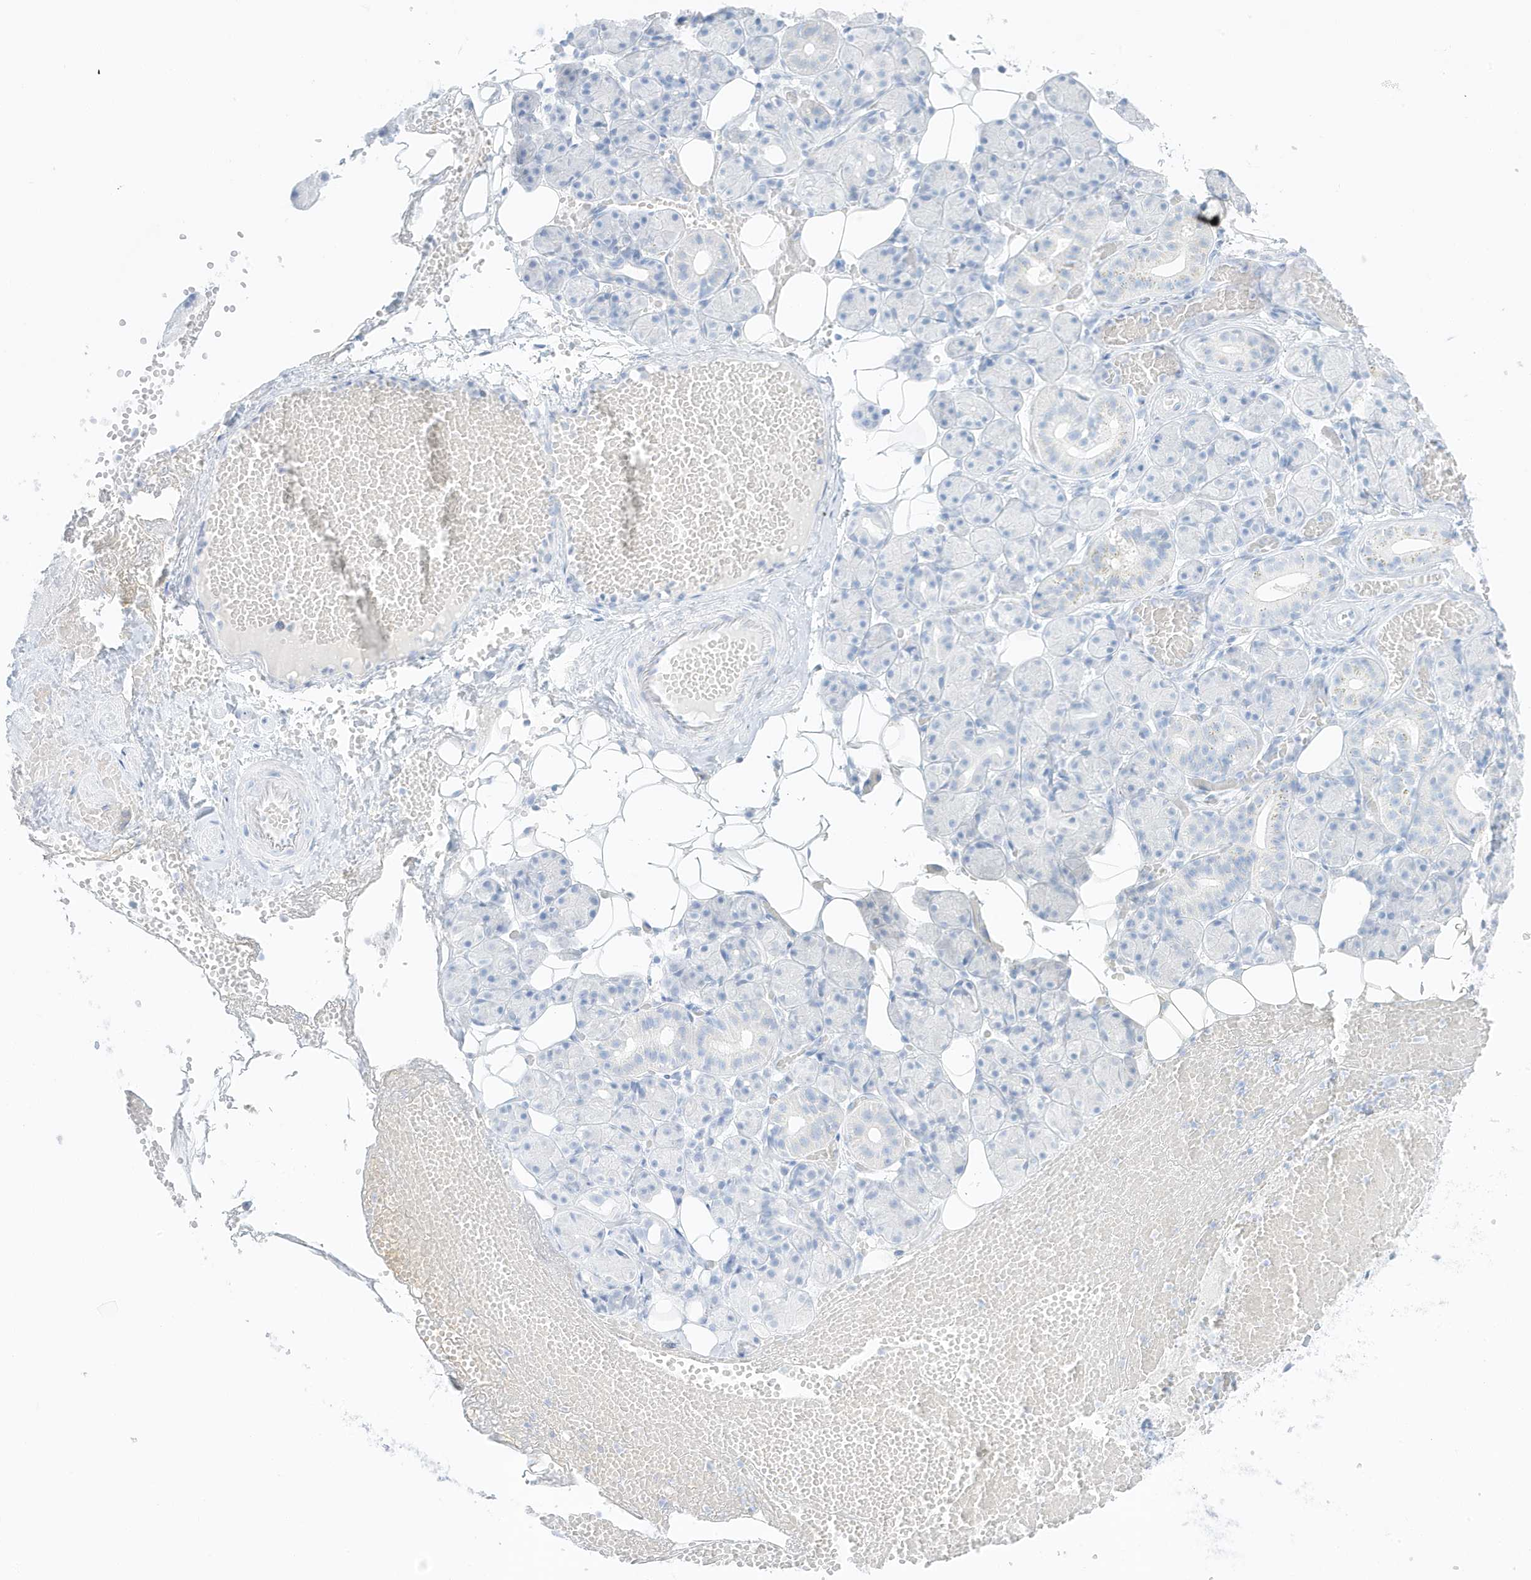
{"staining": {"intensity": "negative", "quantity": "none", "location": "none"}, "tissue": "salivary gland", "cell_type": "Glandular cells", "image_type": "normal", "snomed": [{"axis": "morphology", "description": "Normal tissue, NOS"}, {"axis": "topography", "description": "Salivary gland"}], "caption": "Glandular cells are negative for brown protein staining in benign salivary gland. The staining was performed using DAB to visualize the protein expression in brown, while the nuclei were stained in blue with hematoxylin (Magnification: 20x).", "gene": "SLC22A13", "patient": {"sex": "male", "age": 63}}